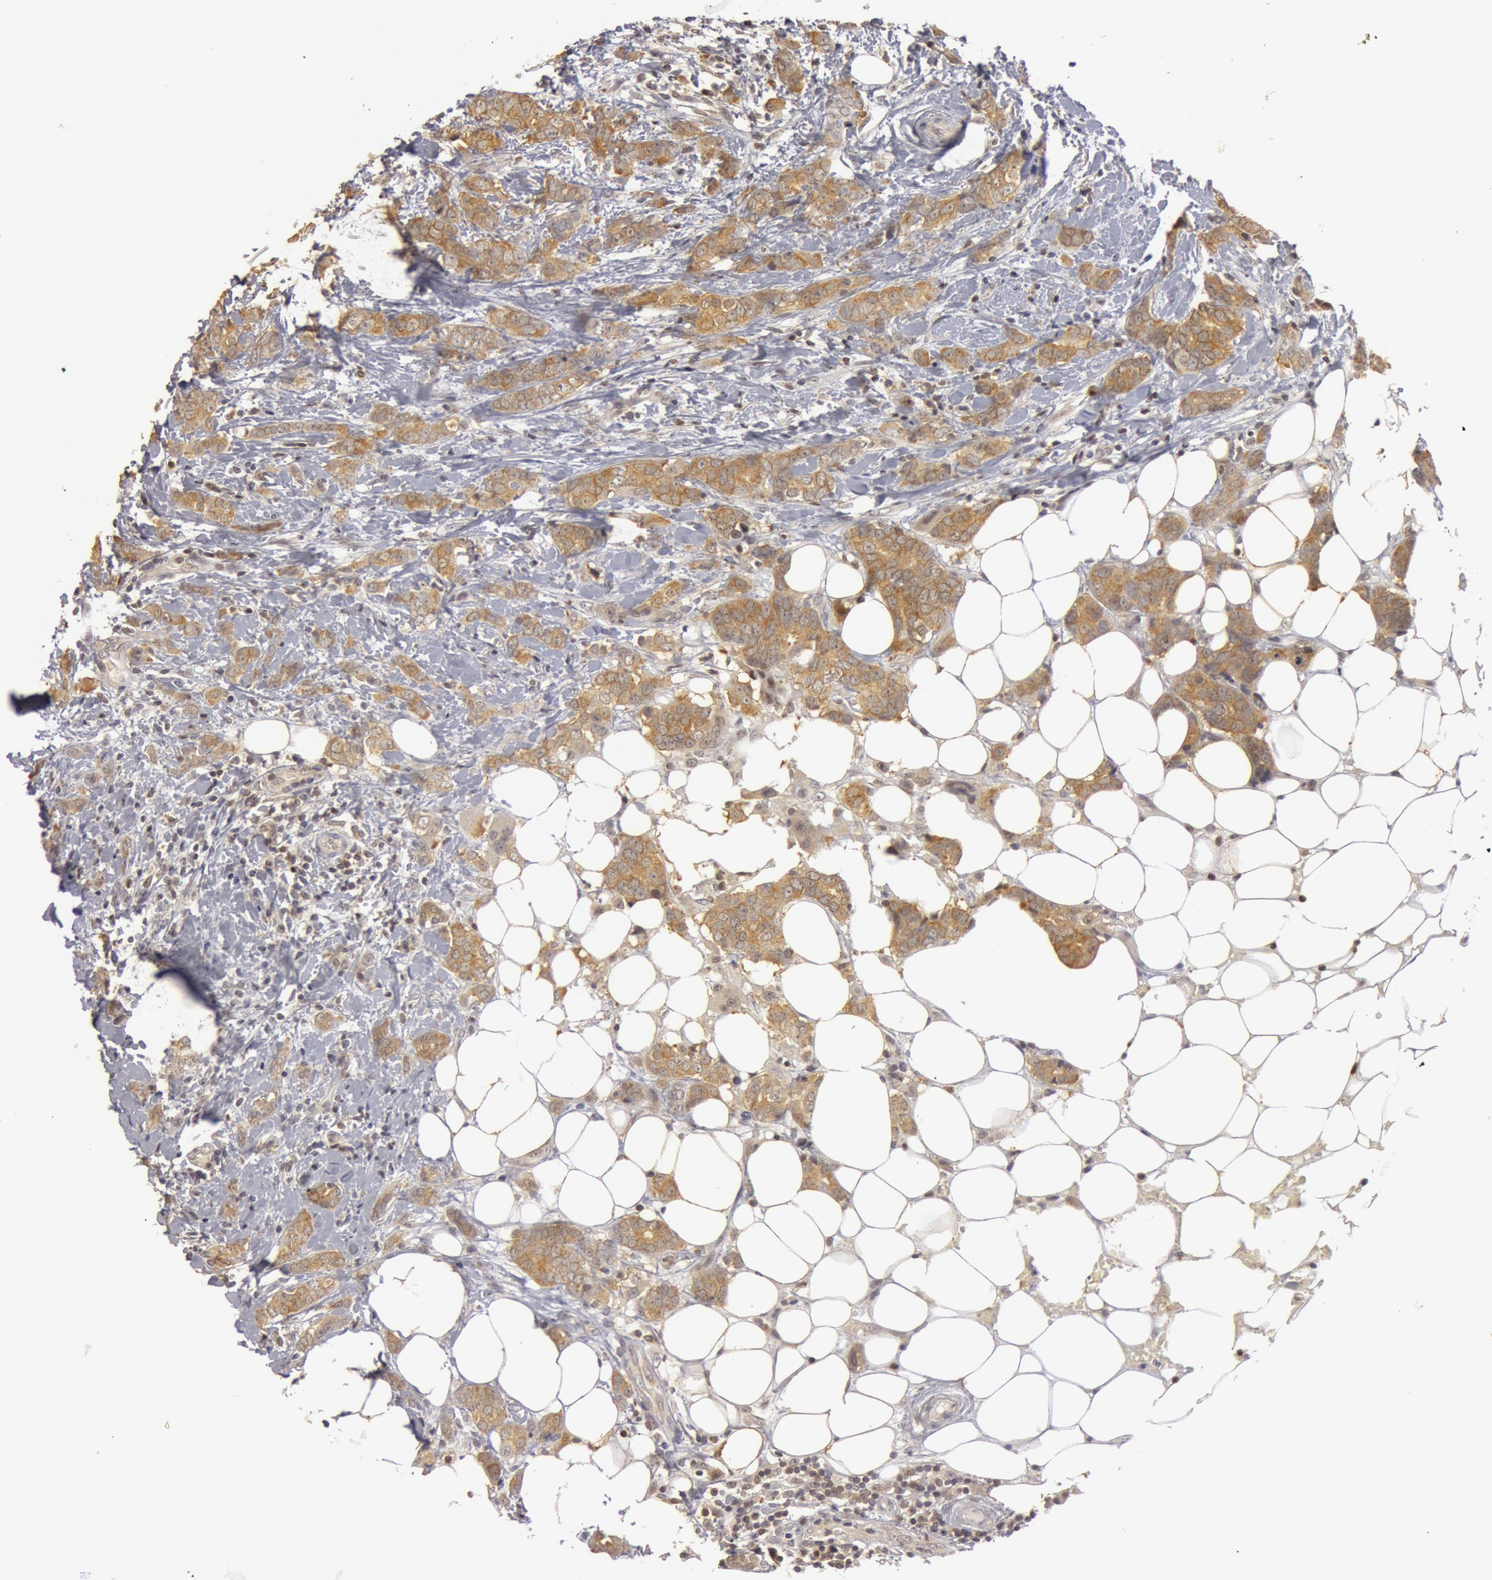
{"staining": {"intensity": "weak", "quantity": "25%-75%", "location": "cytoplasmic/membranous"}, "tissue": "breast cancer", "cell_type": "Tumor cells", "image_type": "cancer", "snomed": [{"axis": "morphology", "description": "Duct carcinoma"}, {"axis": "topography", "description": "Breast"}], "caption": "Breast infiltrating ductal carcinoma was stained to show a protein in brown. There is low levels of weak cytoplasmic/membranous staining in about 25%-75% of tumor cells. Nuclei are stained in blue.", "gene": "OASL", "patient": {"sex": "female", "age": 53}}